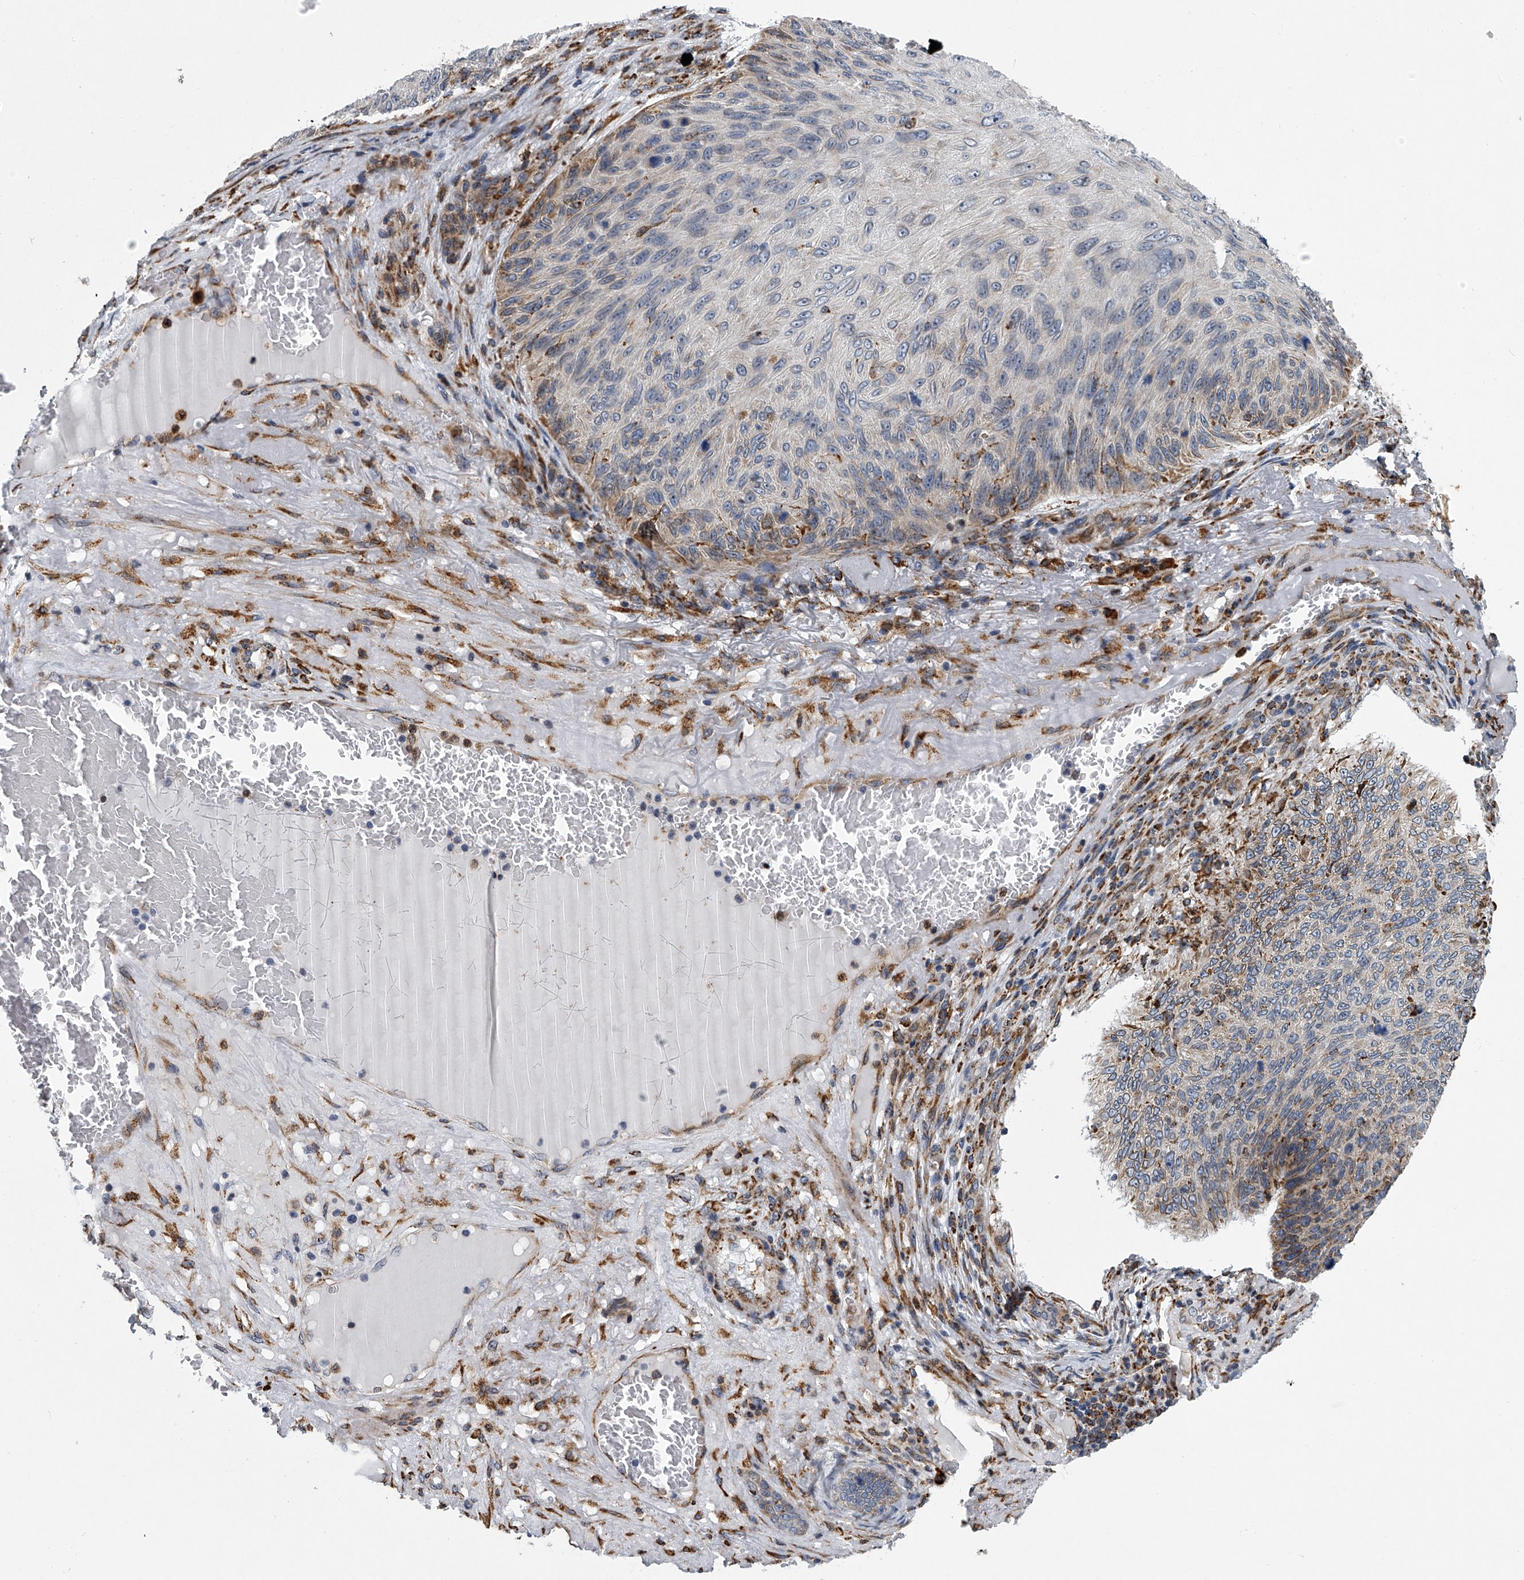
{"staining": {"intensity": "weak", "quantity": "<25%", "location": "cytoplasmic/membranous"}, "tissue": "skin cancer", "cell_type": "Tumor cells", "image_type": "cancer", "snomed": [{"axis": "morphology", "description": "Squamous cell carcinoma, NOS"}, {"axis": "topography", "description": "Skin"}], "caption": "Histopathology image shows no significant protein expression in tumor cells of squamous cell carcinoma (skin).", "gene": "TMEM63C", "patient": {"sex": "female", "age": 88}}